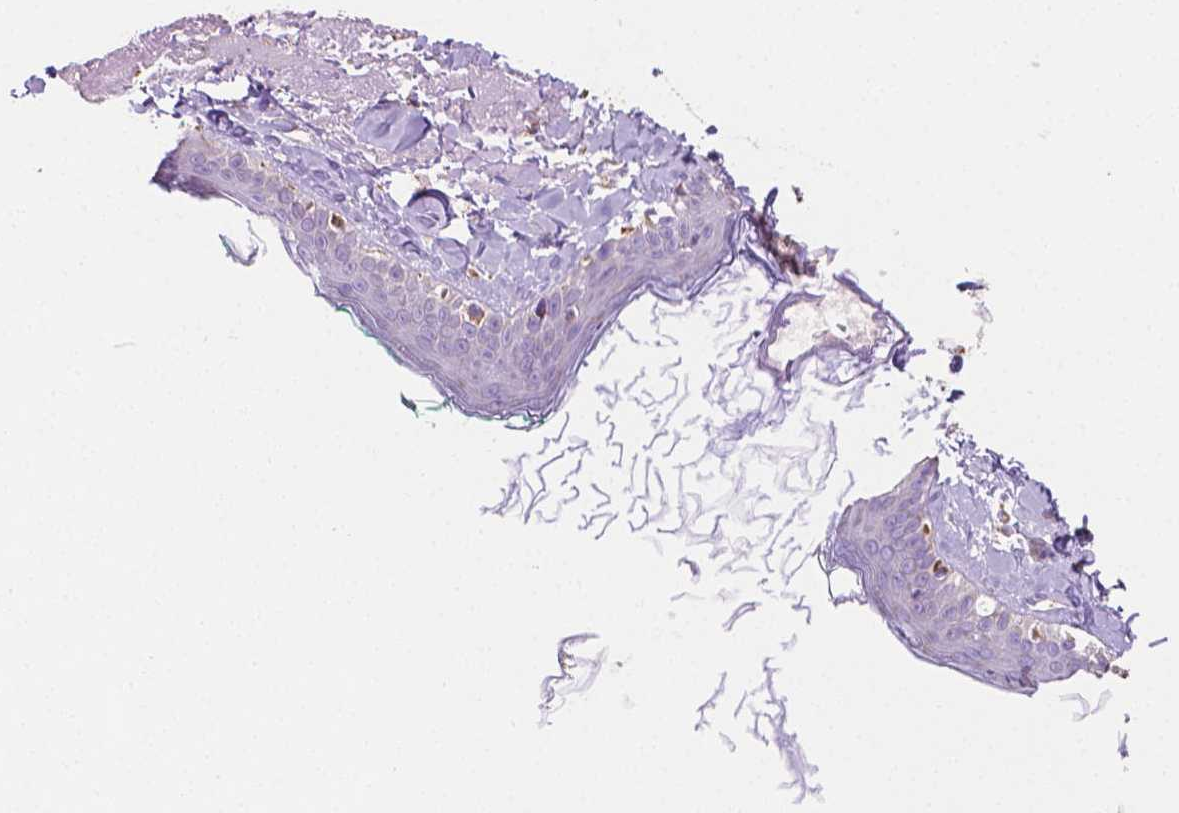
{"staining": {"intensity": "negative", "quantity": "none", "location": "none"}, "tissue": "skin", "cell_type": "Fibroblasts", "image_type": "normal", "snomed": [{"axis": "morphology", "description": "Normal tissue, NOS"}, {"axis": "topography", "description": "Skin"}], "caption": "This is a photomicrograph of immunohistochemistry staining of benign skin, which shows no positivity in fibroblasts. Brightfield microscopy of IHC stained with DAB (3,3'-diaminobenzidine) (brown) and hematoxylin (blue), captured at high magnification.", "gene": "SGTB", "patient": {"sex": "male", "age": 73}}